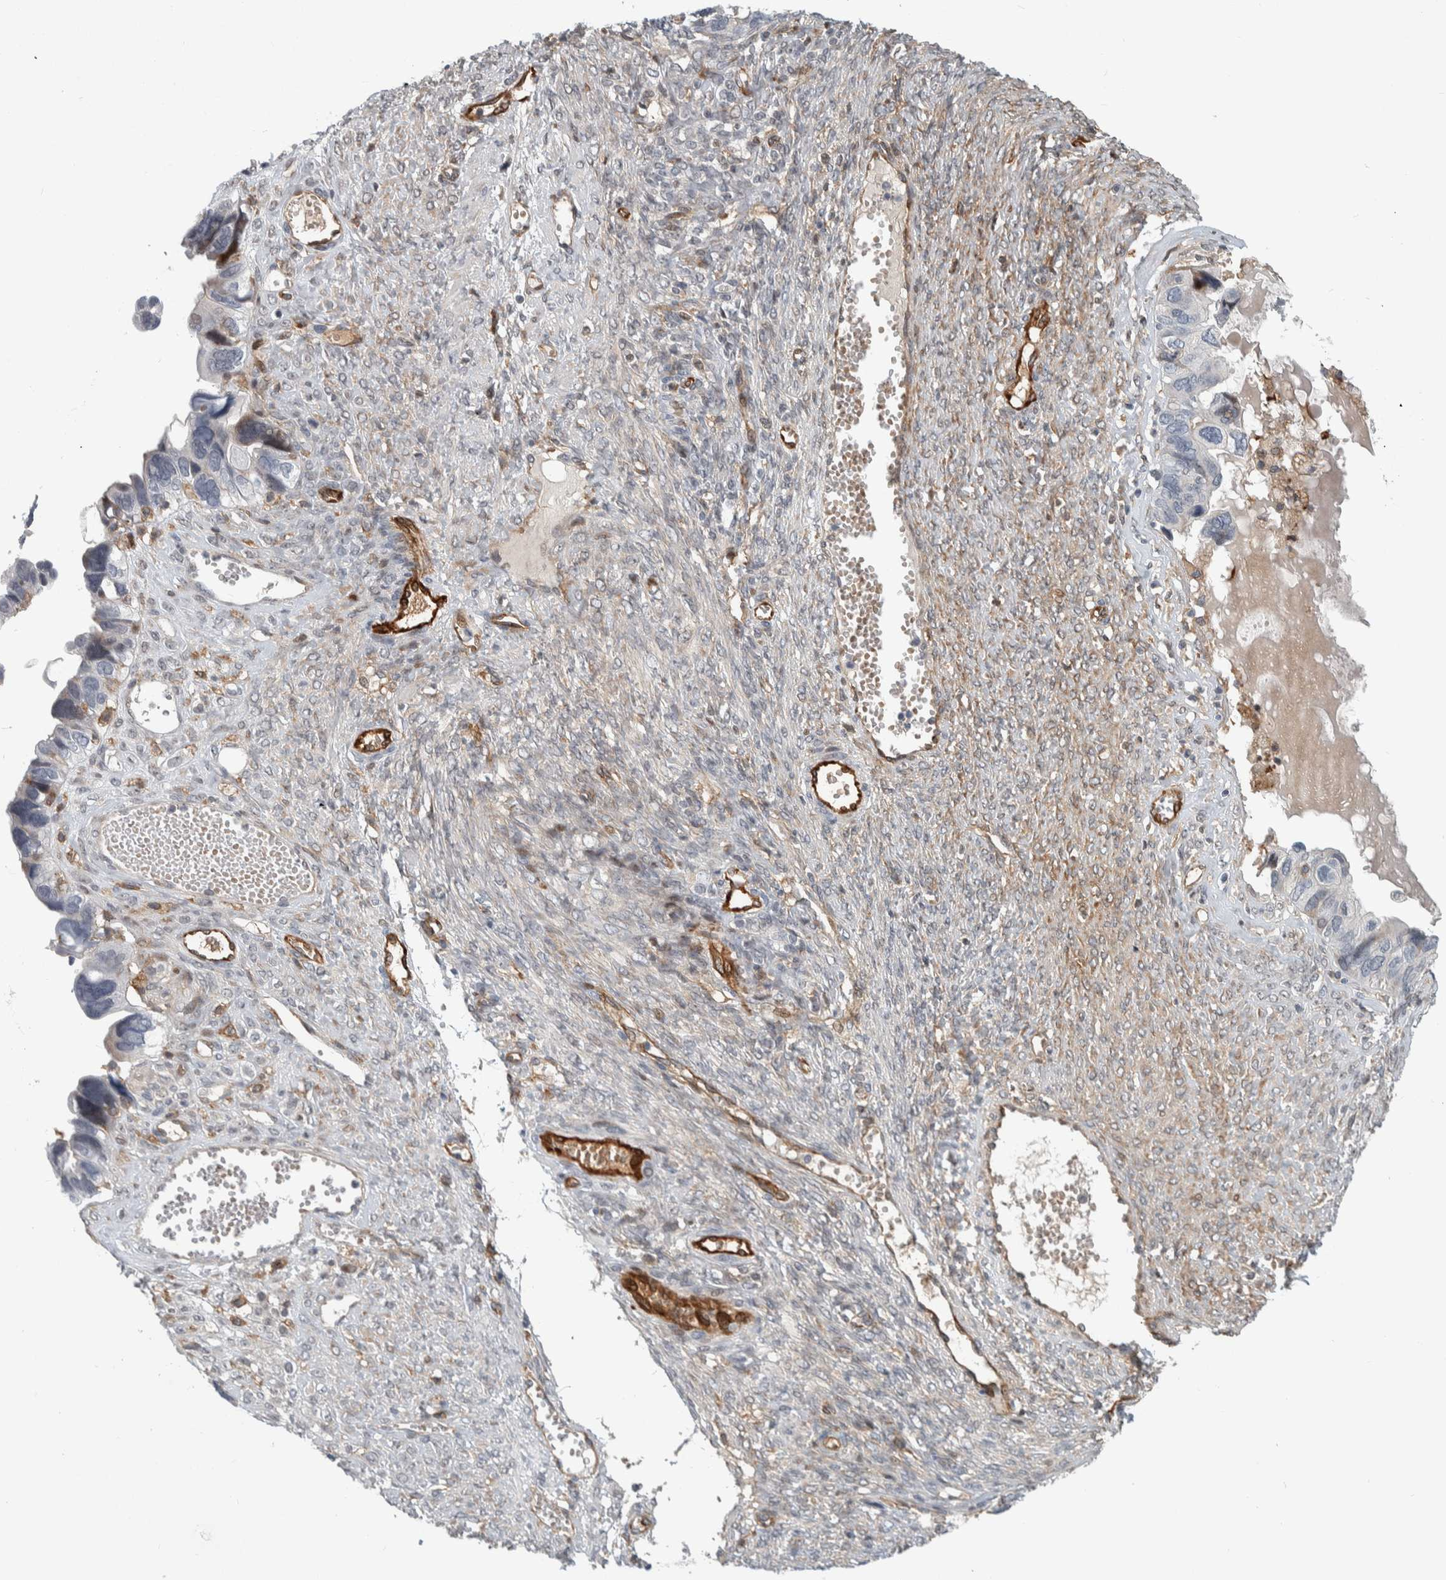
{"staining": {"intensity": "negative", "quantity": "none", "location": "none"}, "tissue": "ovarian cancer", "cell_type": "Tumor cells", "image_type": "cancer", "snomed": [{"axis": "morphology", "description": "Cystadenocarcinoma, serous, NOS"}, {"axis": "topography", "description": "Ovary"}], "caption": "Micrograph shows no protein positivity in tumor cells of ovarian serous cystadenocarcinoma tissue. (Stains: DAB immunohistochemistry with hematoxylin counter stain, Microscopy: brightfield microscopy at high magnification).", "gene": "MSL1", "patient": {"sex": "female", "age": 79}}